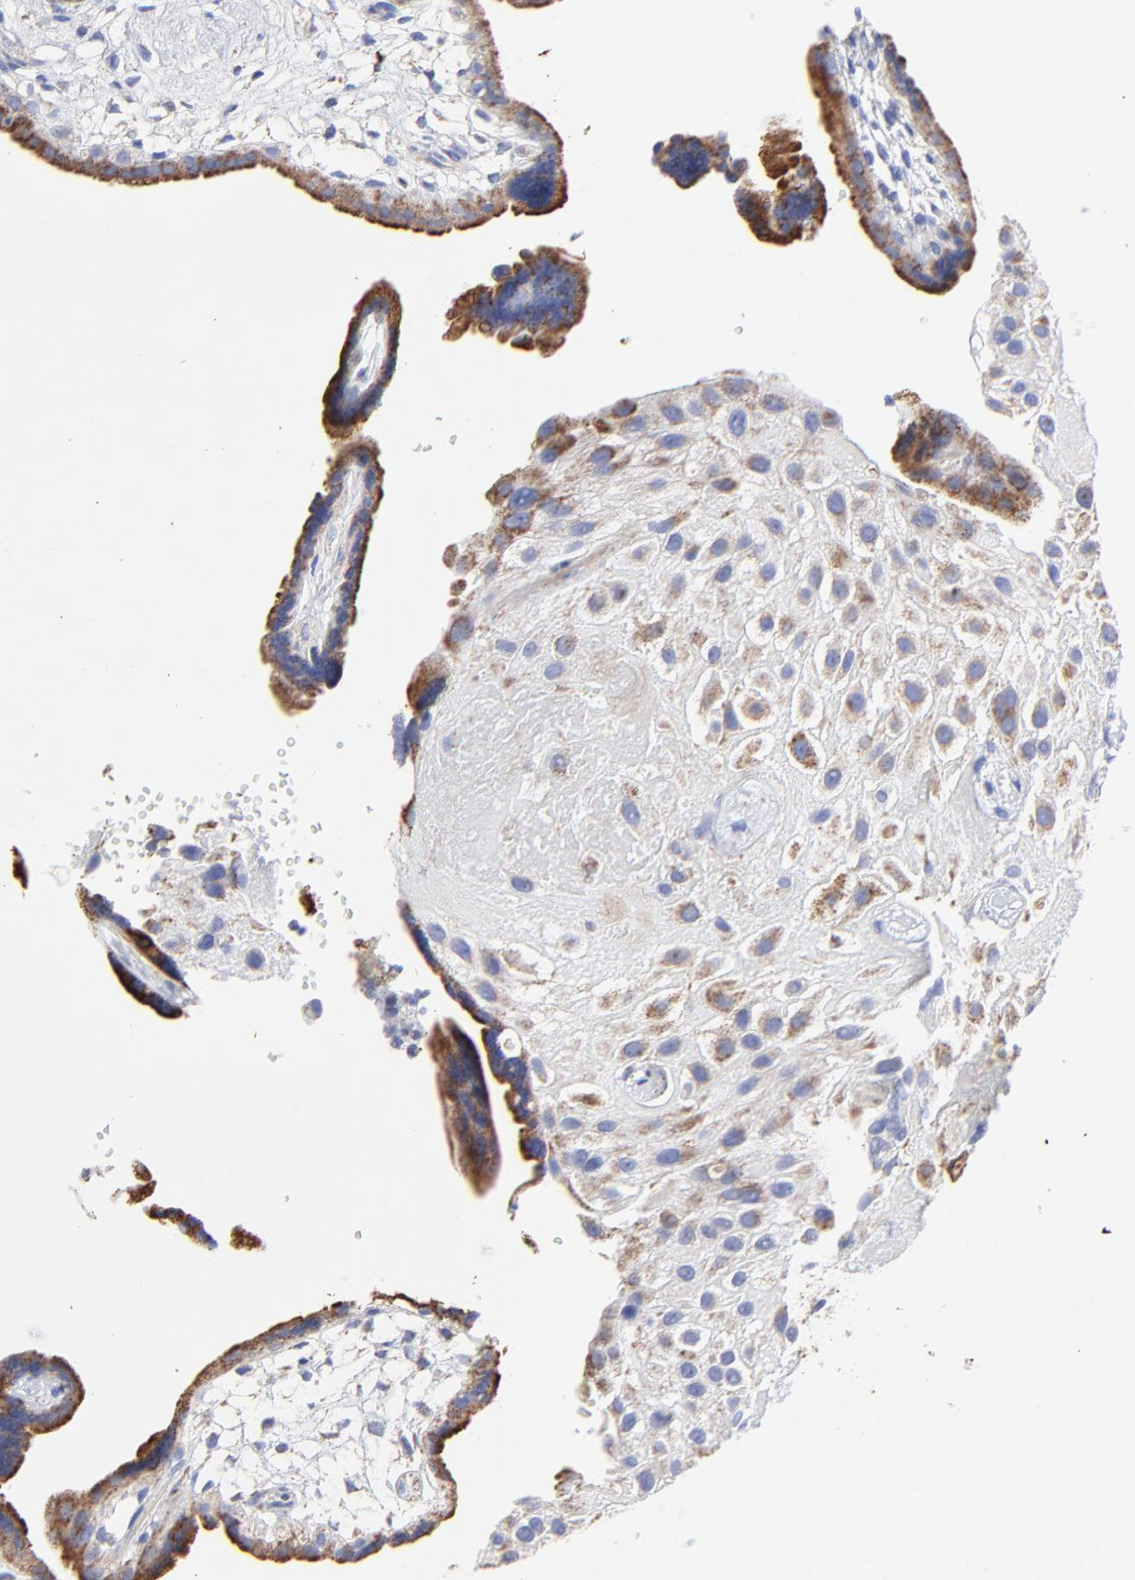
{"staining": {"intensity": "moderate", "quantity": ">75%", "location": "cytoplasmic/membranous"}, "tissue": "placenta", "cell_type": "Decidual cells", "image_type": "normal", "snomed": [{"axis": "morphology", "description": "Normal tissue, NOS"}, {"axis": "topography", "description": "Placenta"}], "caption": "Brown immunohistochemical staining in unremarkable human placenta displays moderate cytoplasmic/membranous staining in about >75% of decidual cells.", "gene": "PINK1", "patient": {"sex": "female", "age": 32}}